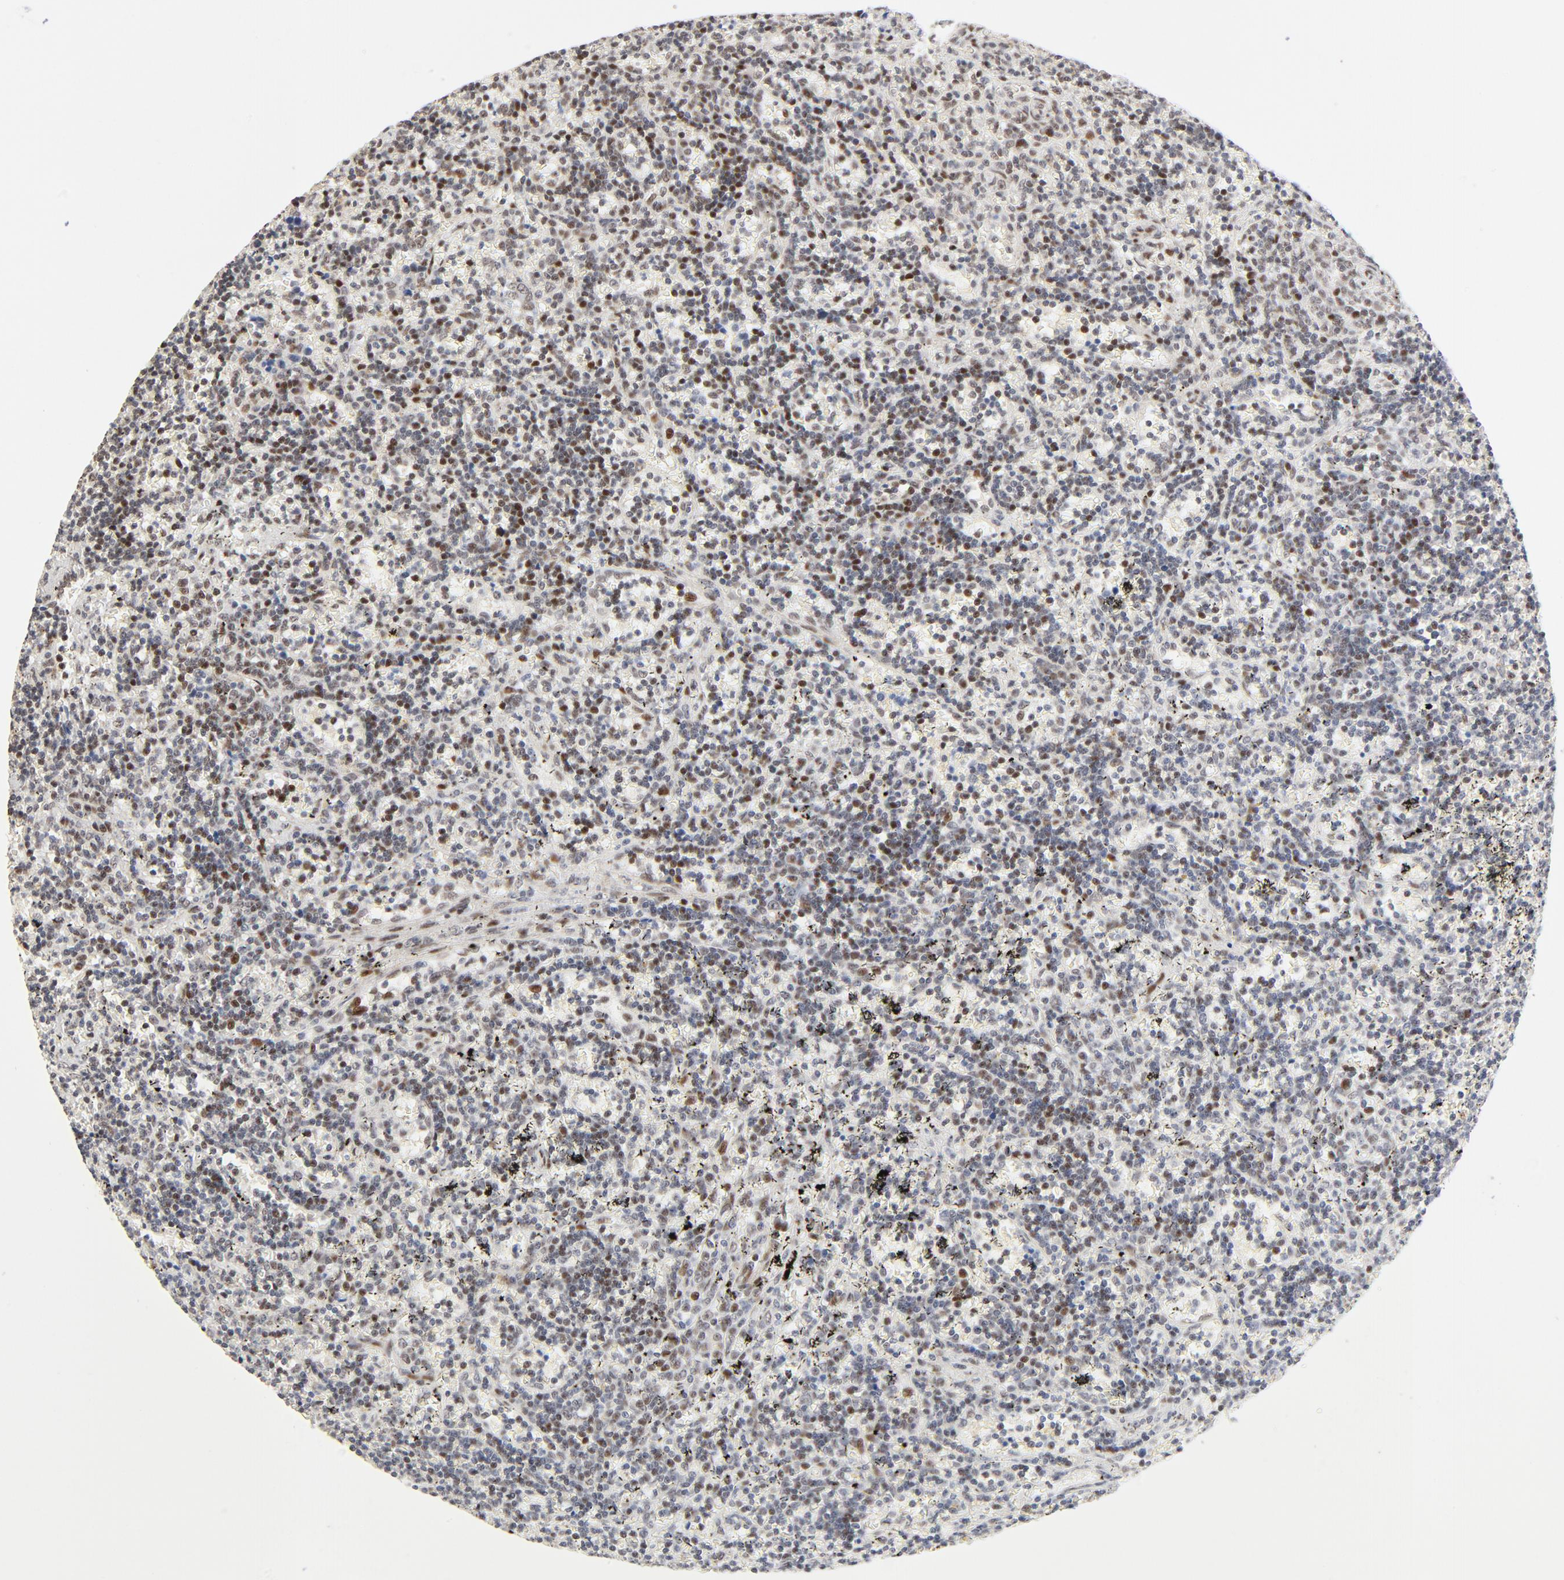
{"staining": {"intensity": "moderate", "quantity": ">75%", "location": "nuclear"}, "tissue": "lymphoma", "cell_type": "Tumor cells", "image_type": "cancer", "snomed": [{"axis": "morphology", "description": "Malignant lymphoma, non-Hodgkin's type, Low grade"}, {"axis": "topography", "description": "Lymph node"}], "caption": "A brown stain highlights moderate nuclear positivity of a protein in human lymphoma tumor cells. (Stains: DAB in brown, nuclei in blue, Microscopy: brightfield microscopy at high magnification).", "gene": "GTF2I", "patient": {"sex": "female", "age": 67}}